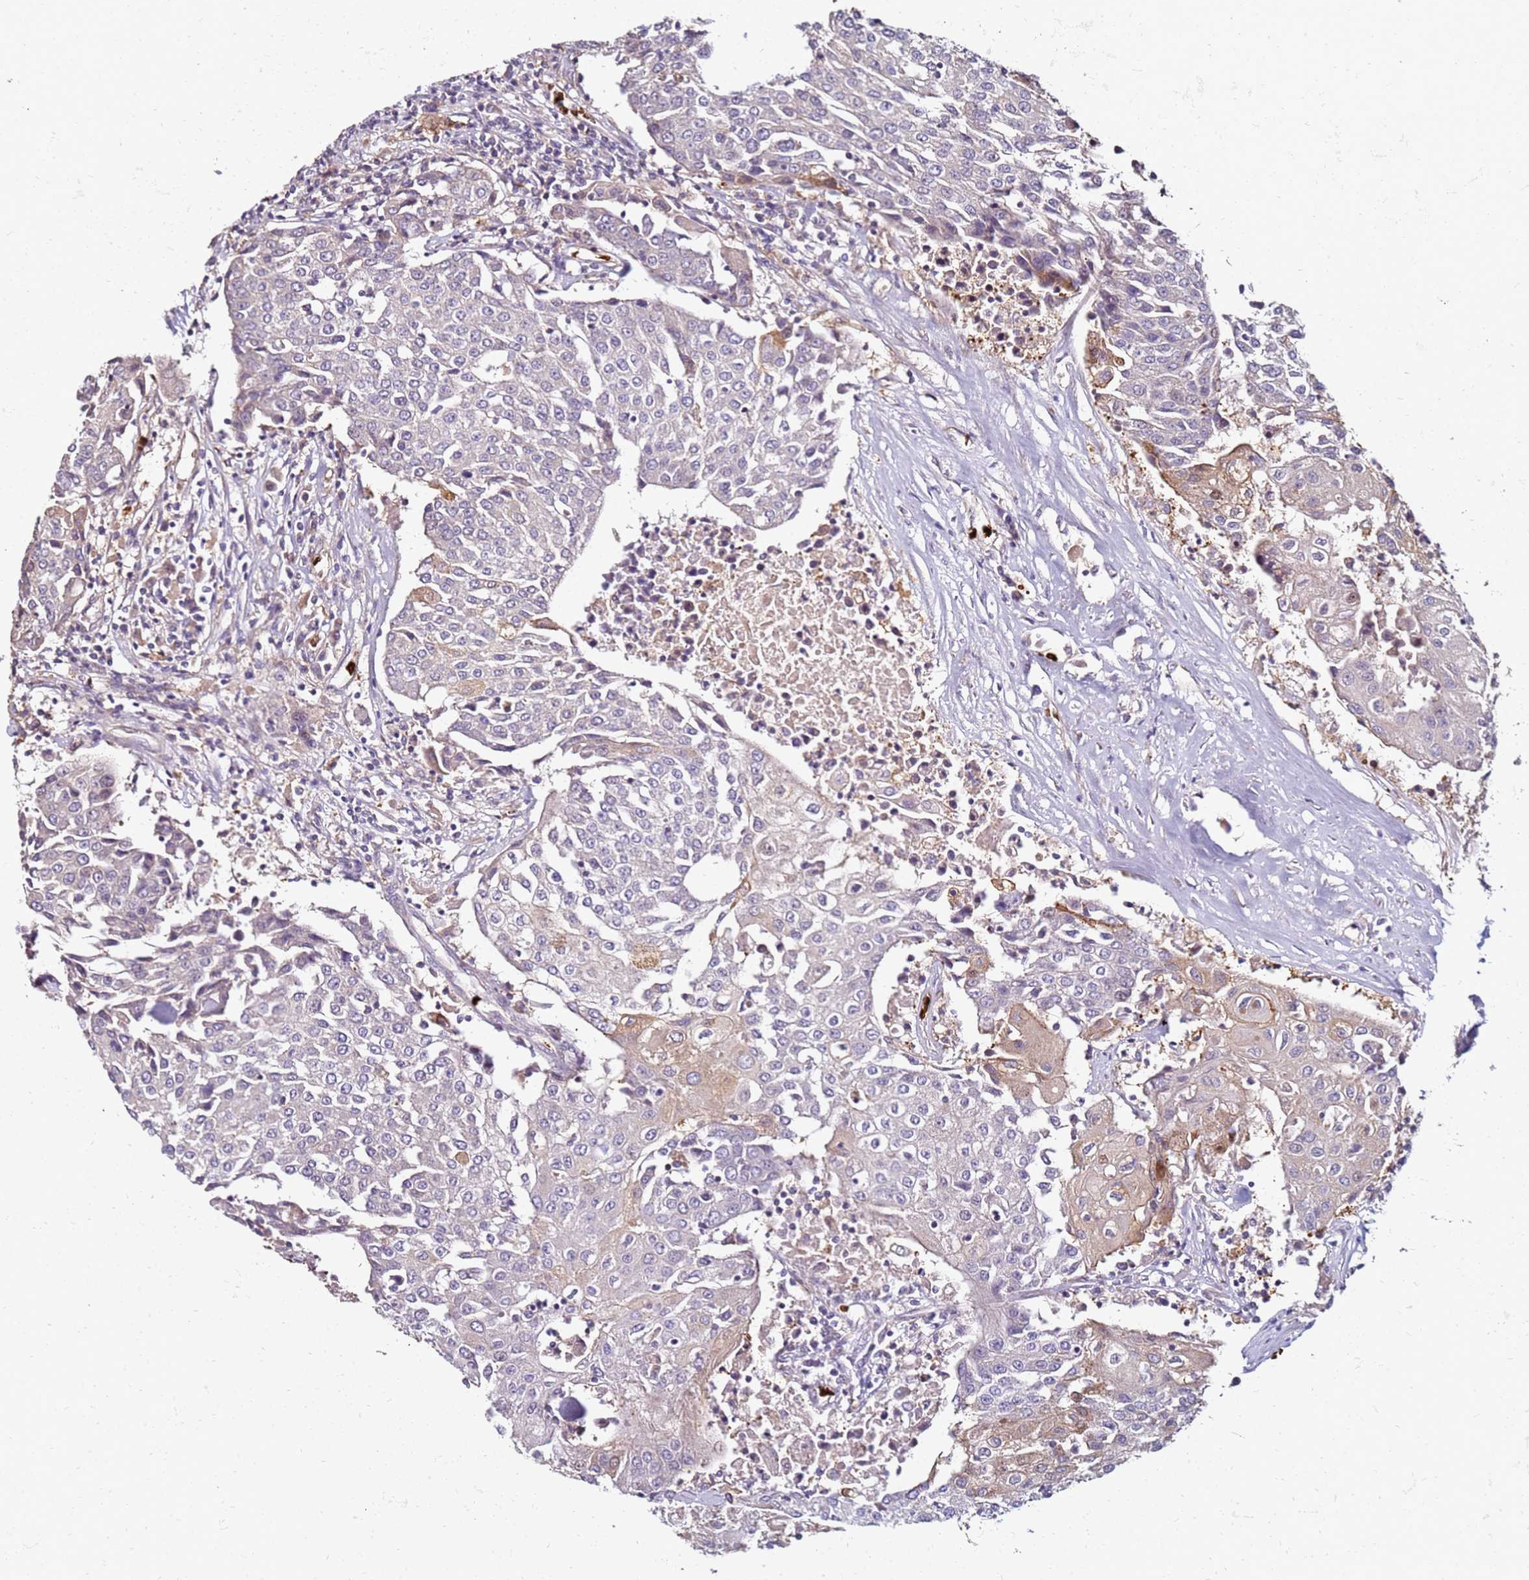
{"staining": {"intensity": "negative", "quantity": "none", "location": "none"}, "tissue": "urothelial cancer", "cell_type": "Tumor cells", "image_type": "cancer", "snomed": [{"axis": "morphology", "description": "Urothelial carcinoma, High grade"}, {"axis": "topography", "description": "Urinary bladder"}], "caption": "A high-resolution photomicrograph shows immunohistochemistry staining of high-grade urothelial carcinoma, which shows no significant staining in tumor cells.", "gene": "RNF11", "patient": {"sex": "female", "age": 85}}